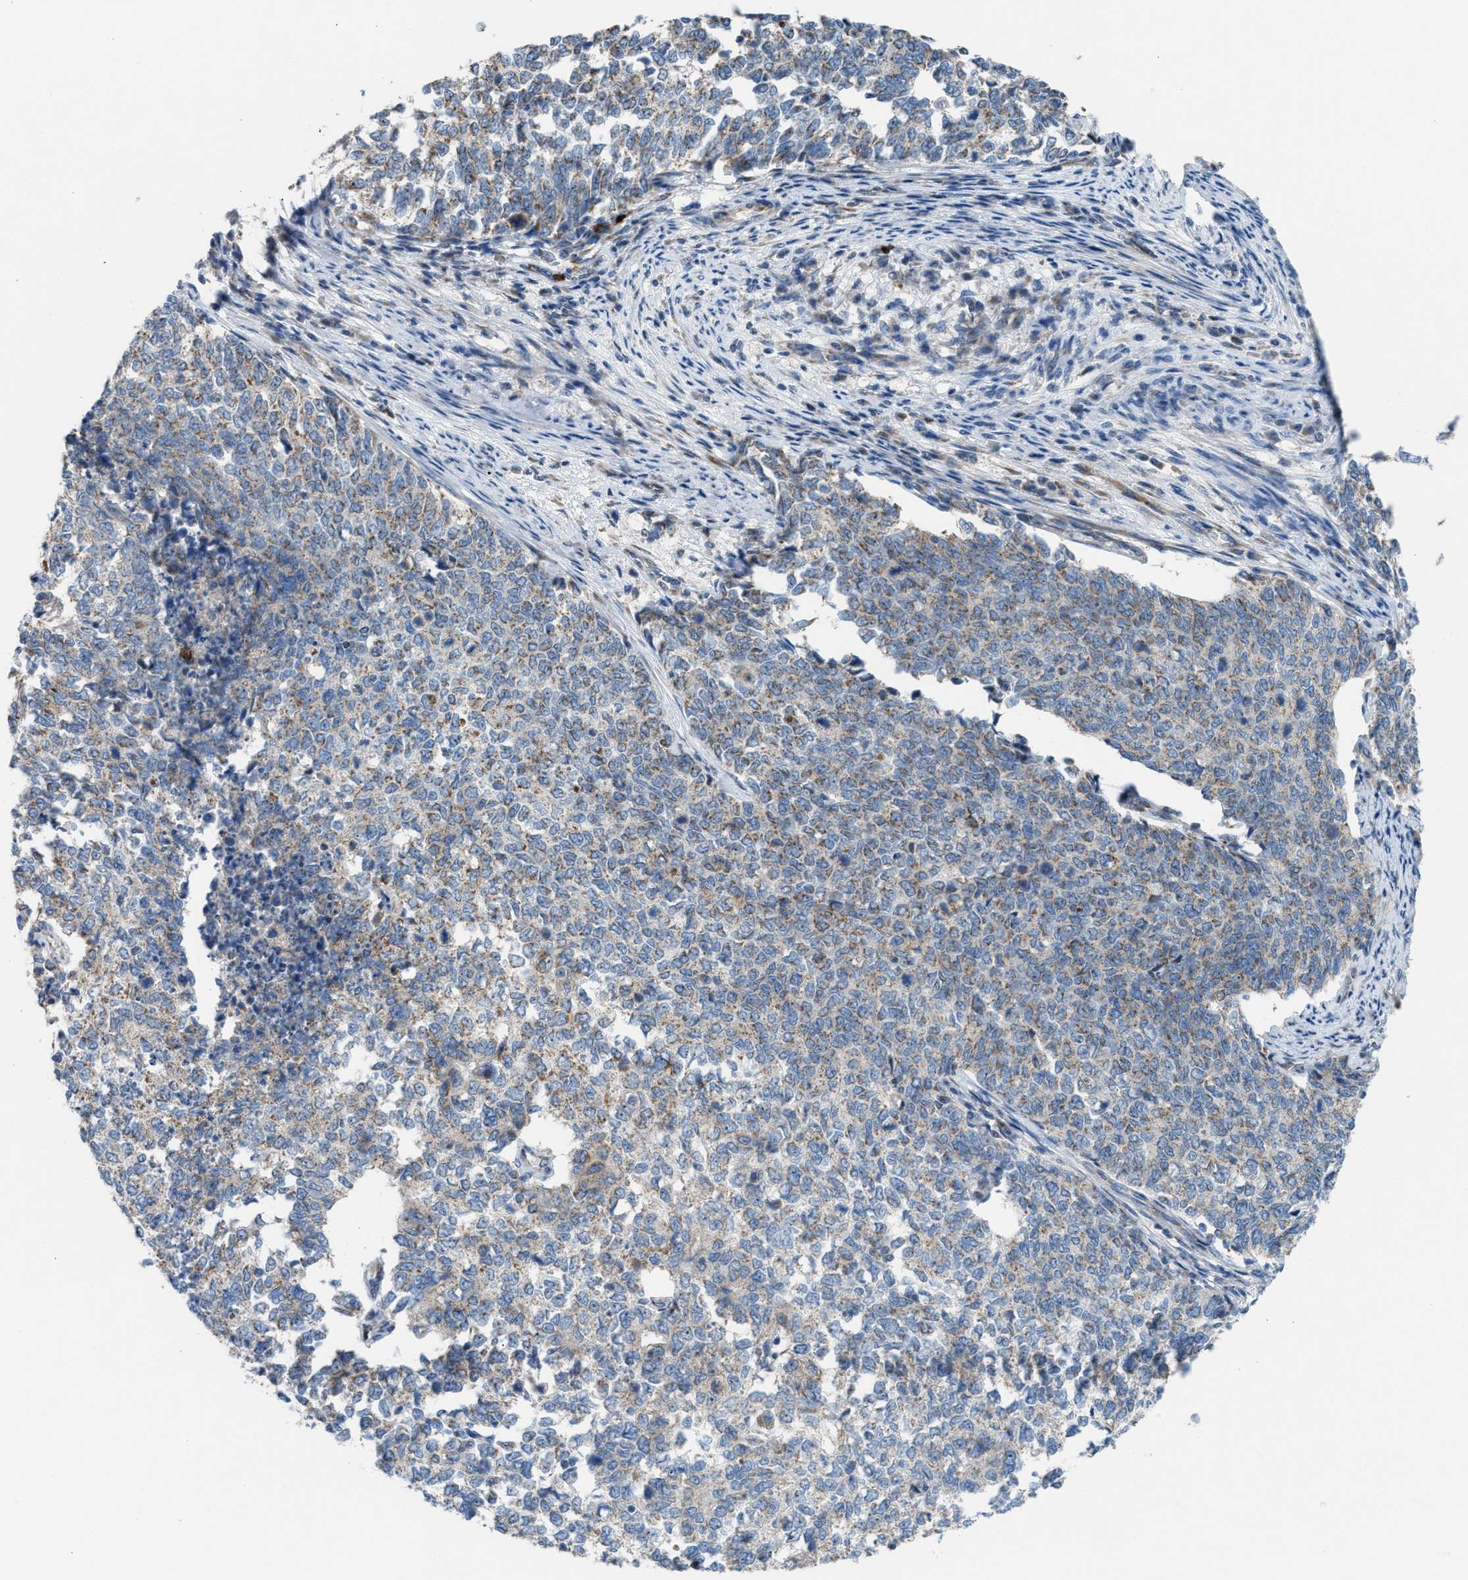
{"staining": {"intensity": "weak", "quantity": ">75%", "location": "cytoplasmic/membranous"}, "tissue": "cervical cancer", "cell_type": "Tumor cells", "image_type": "cancer", "snomed": [{"axis": "morphology", "description": "Squamous cell carcinoma, NOS"}, {"axis": "topography", "description": "Cervix"}], "caption": "Weak cytoplasmic/membranous staining is seen in approximately >75% of tumor cells in cervical squamous cell carcinoma.", "gene": "TPH1", "patient": {"sex": "female", "age": 63}}